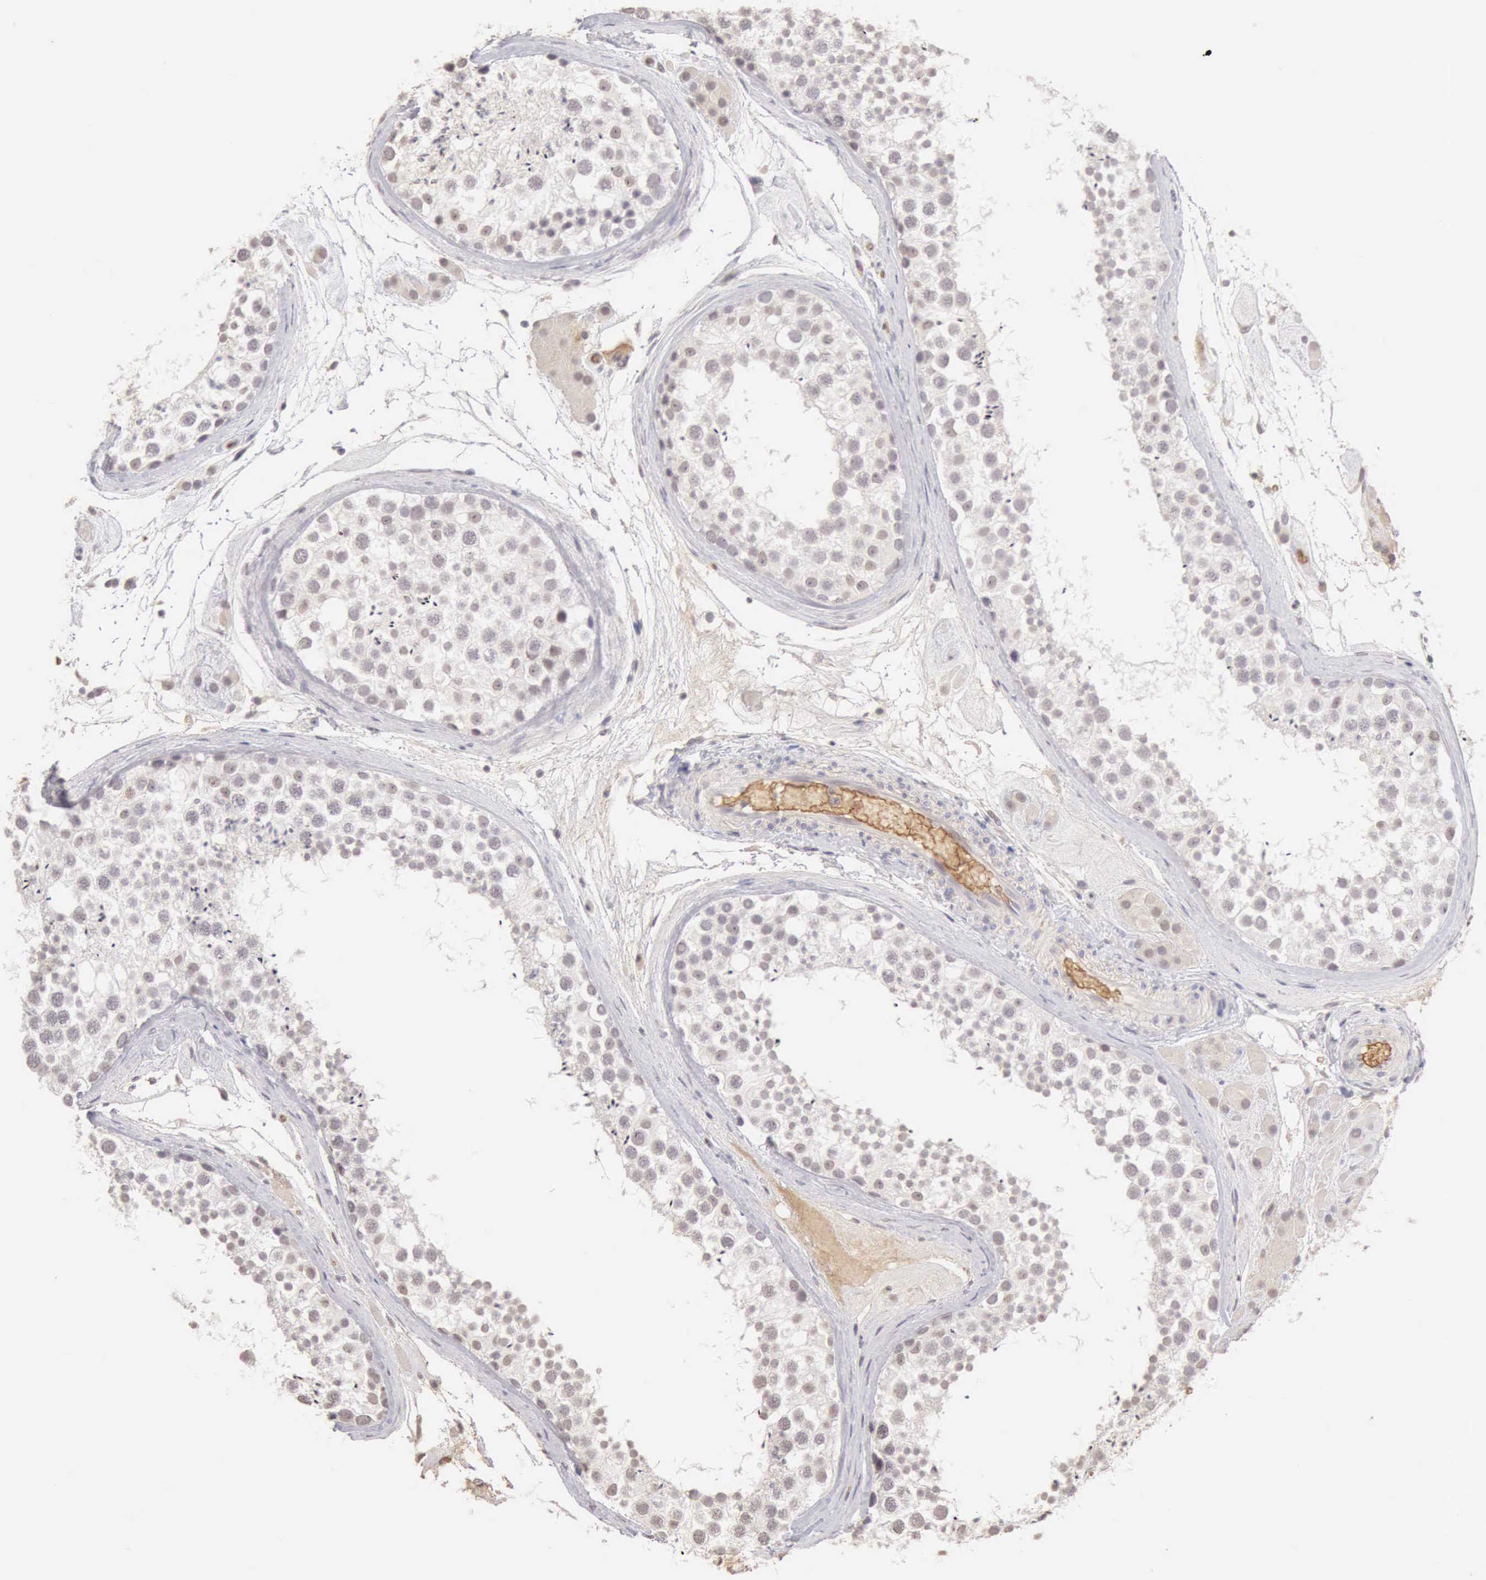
{"staining": {"intensity": "negative", "quantity": "none", "location": "none"}, "tissue": "testis", "cell_type": "Cells in seminiferous ducts", "image_type": "normal", "snomed": [{"axis": "morphology", "description": "Normal tissue, NOS"}, {"axis": "topography", "description": "Testis"}], "caption": "An image of testis stained for a protein reveals no brown staining in cells in seminiferous ducts. The staining is performed using DAB brown chromogen with nuclei counter-stained in using hematoxylin.", "gene": "CFI", "patient": {"sex": "male", "age": 46}}